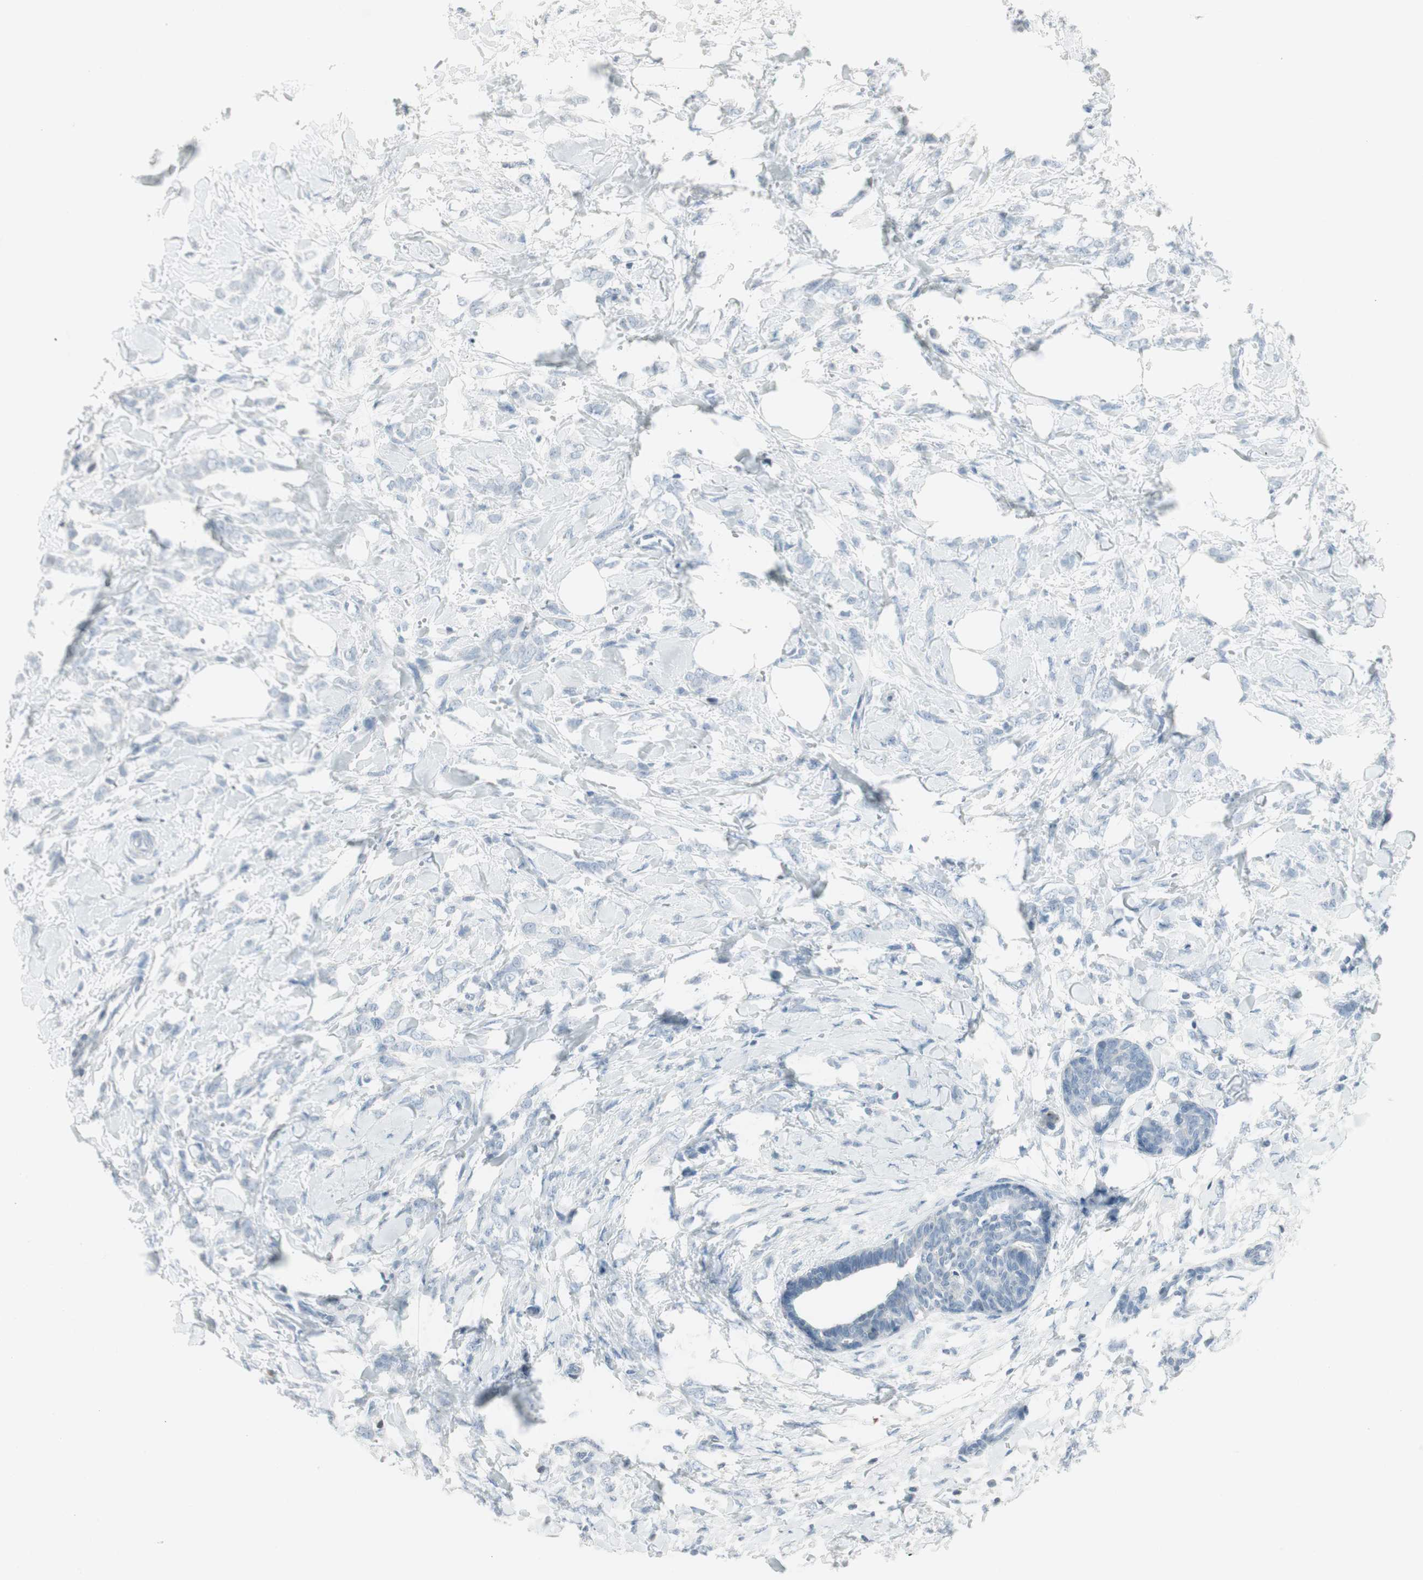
{"staining": {"intensity": "negative", "quantity": "none", "location": "none"}, "tissue": "breast cancer", "cell_type": "Tumor cells", "image_type": "cancer", "snomed": [{"axis": "morphology", "description": "Lobular carcinoma, in situ"}, {"axis": "morphology", "description": "Lobular carcinoma"}, {"axis": "topography", "description": "Breast"}], "caption": "Histopathology image shows no protein staining in tumor cells of breast cancer tissue.", "gene": "ARG2", "patient": {"sex": "female", "age": 41}}